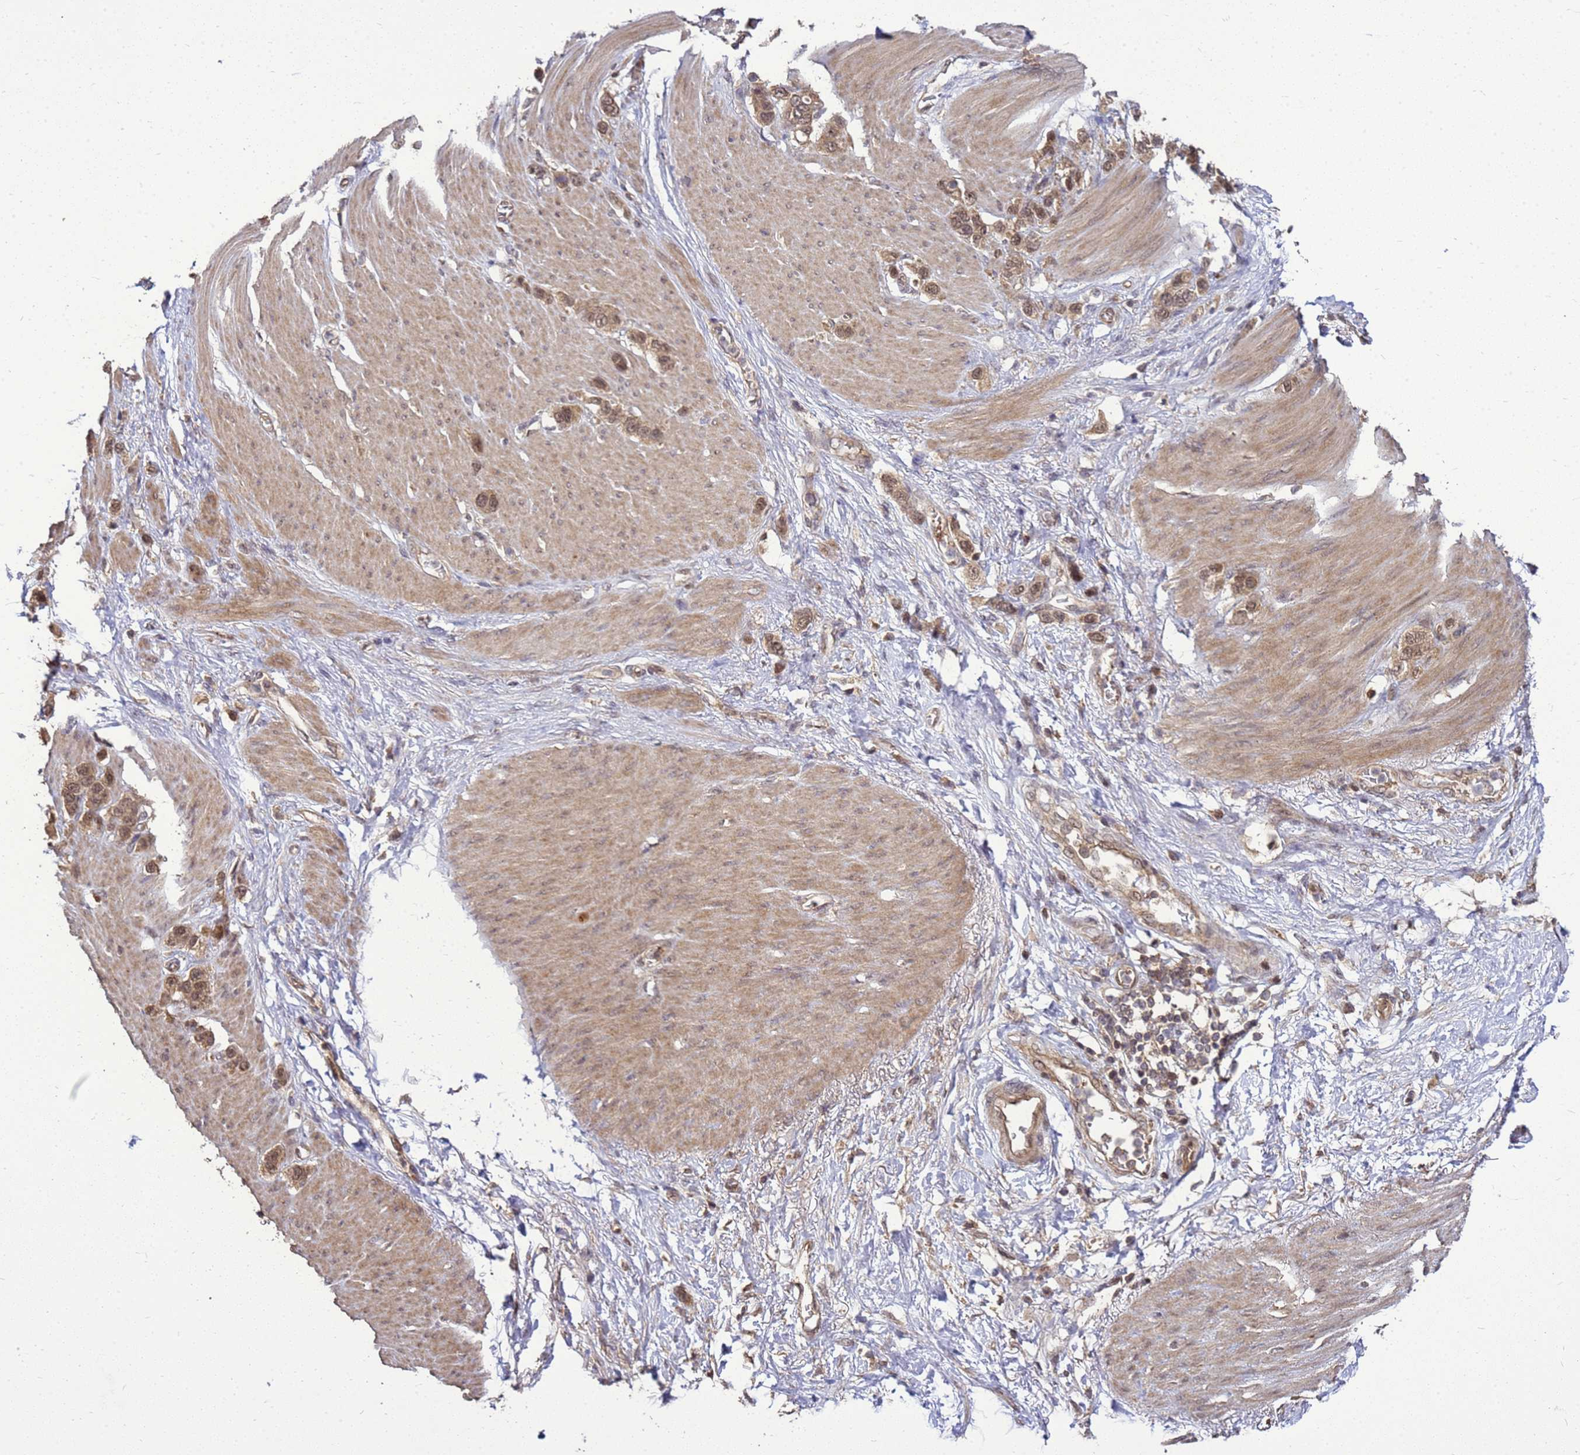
{"staining": {"intensity": "moderate", "quantity": ">75%", "location": "cytoplasmic/membranous,nuclear"}, "tissue": "stomach cancer", "cell_type": "Tumor cells", "image_type": "cancer", "snomed": [{"axis": "morphology", "description": "Adenocarcinoma, NOS"}, {"axis": "morphology", "description": "Adenocarcinoma, High grade"}, {"axis": "topography", "description": "Stomach, upper"}, {"axis": "topography", "description": "Stomach, lower"}], "caption": "Stomach adenocarcinoma stained with IHC demonstrates moderate cytoplasmic/membranous and nuclear staining in approximately >75% of tumor cells.", "gene": "CRBN", "patient": {"sex": "female", "age": 65}}